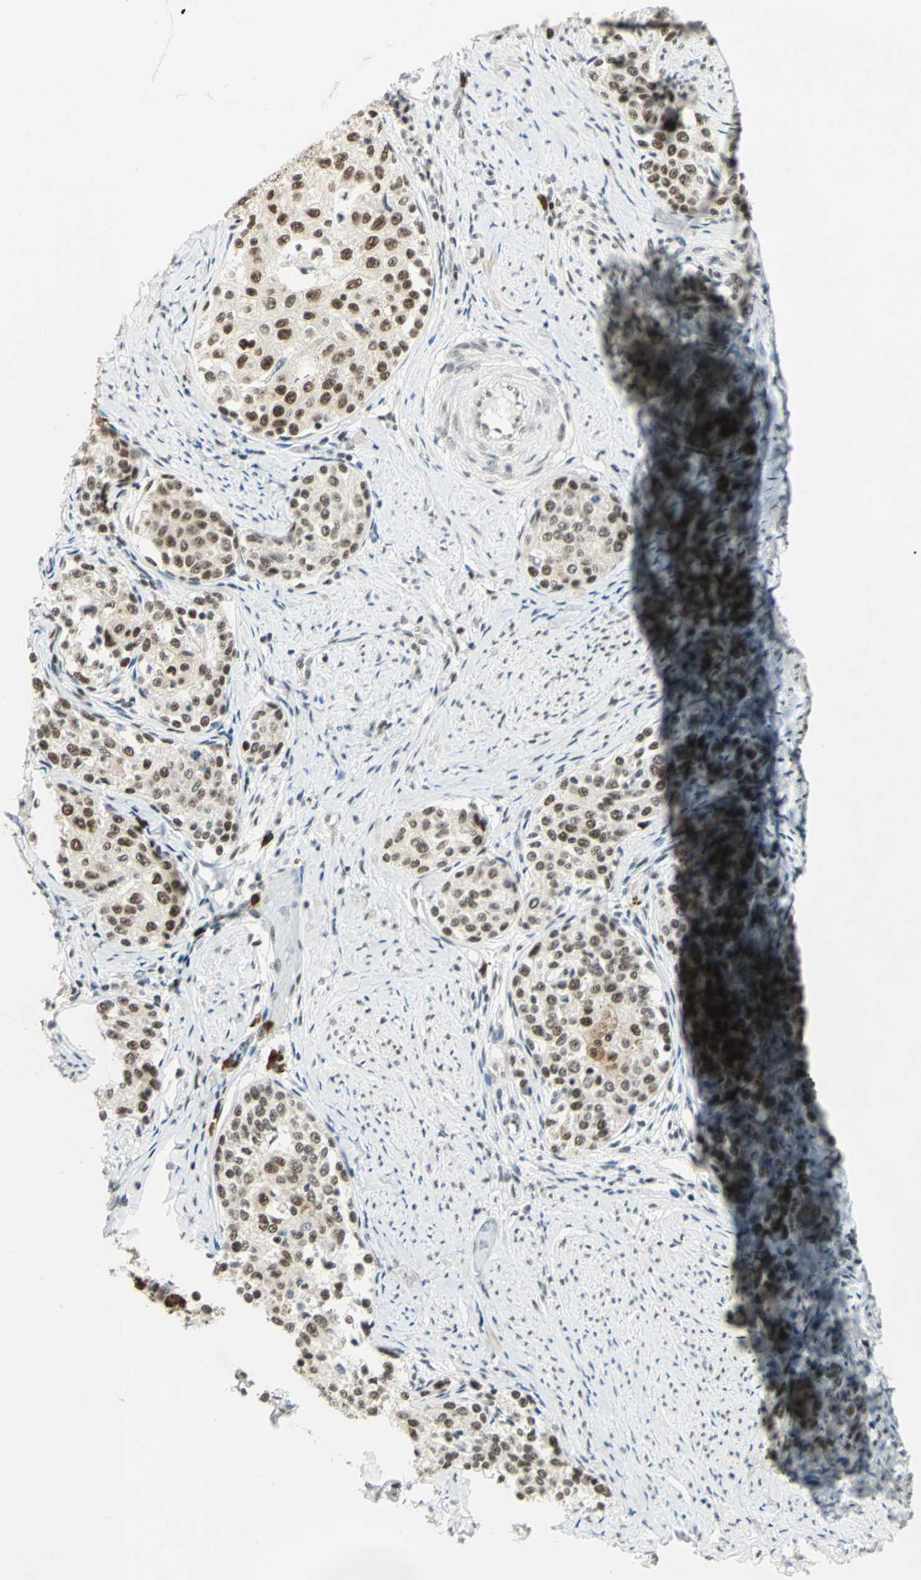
{"staining": {"intensity": "moderate", "quantity": ">75%", "location": "nuclear"}, "tissue": "cervical cancer", "cell_type": "Tumor cells", "image_type": "cancer", "snomed": [{"axis": "morphology", "description": "Squamous cell carcinoma, NOS"}, {"axis": "morphology", "description": "Adenocarcinoma, NOS"}, {"axis": "topography", "description": "Cervix"}], "caption": "Immunohistochemical staining of cervical cancer (adenocarcinoma) displays medium levels of moderate nuclear protein staining in about >75% of tumor cells.", "gene": "CCNT1", "patient": {"sex": "female", "age": 52}}